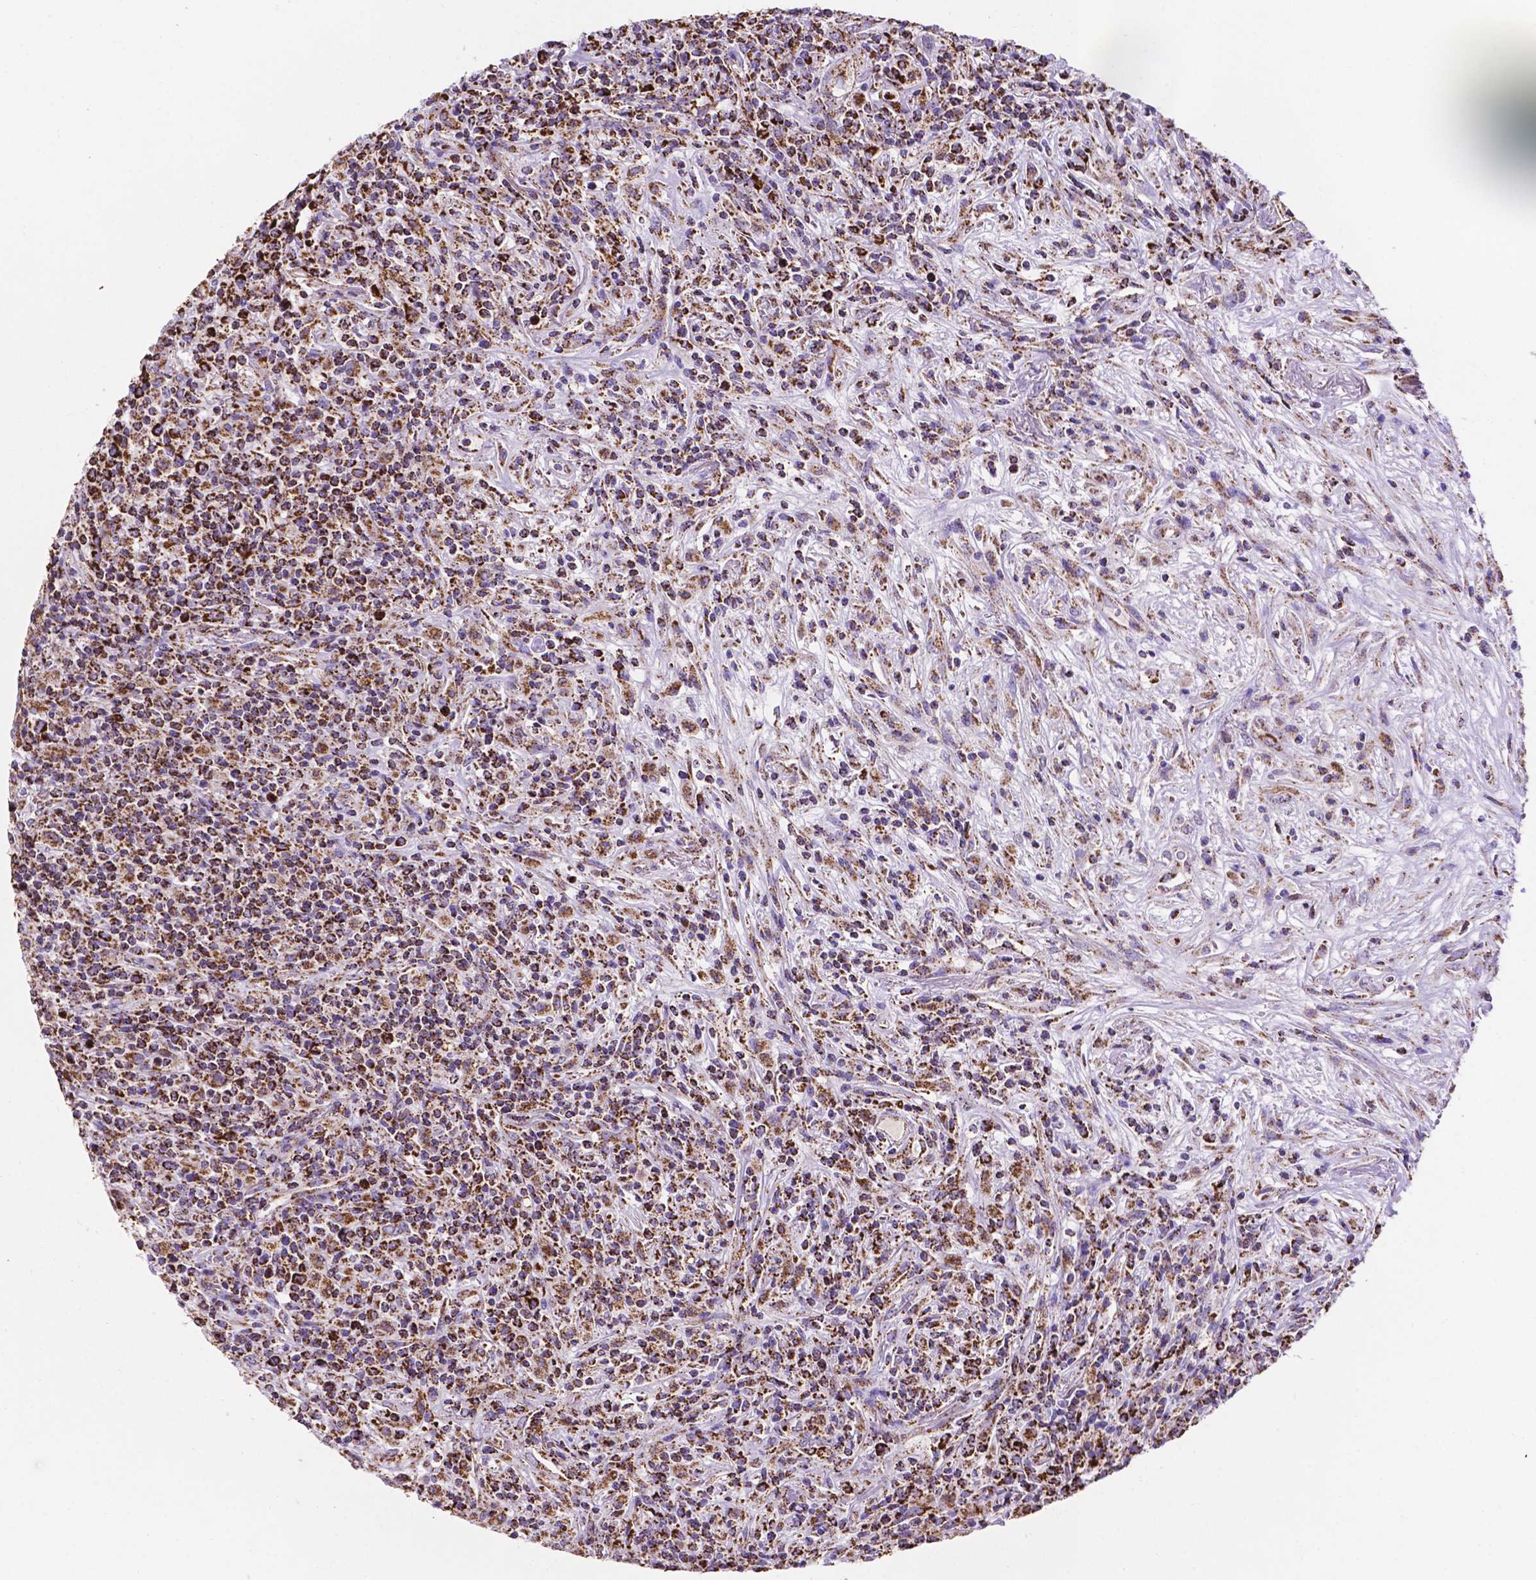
{"staining": {"intensity": "strong", "quantity": ">75%", "location": "cytoplasmic/membranous"}, "tissue": "lymphoma", "cell_type": "Tumor cells", "image_type": "cancer", "snomed": [{"axis": "morphology", "description": "Malignant lymphoma, non-Hodgkin's type, High grade"}, {"axis": "topography", "description": "Lung"}], "caption": "Protein staining of malignant lymphoma, non-Hodgkin's type (high-grade) tissue reveals strong cytoplasmic/membranous staining in approximately >75% of tumor cells.", "gene": "HSPD1", "patient": {"sex": "male", "age": 79}}